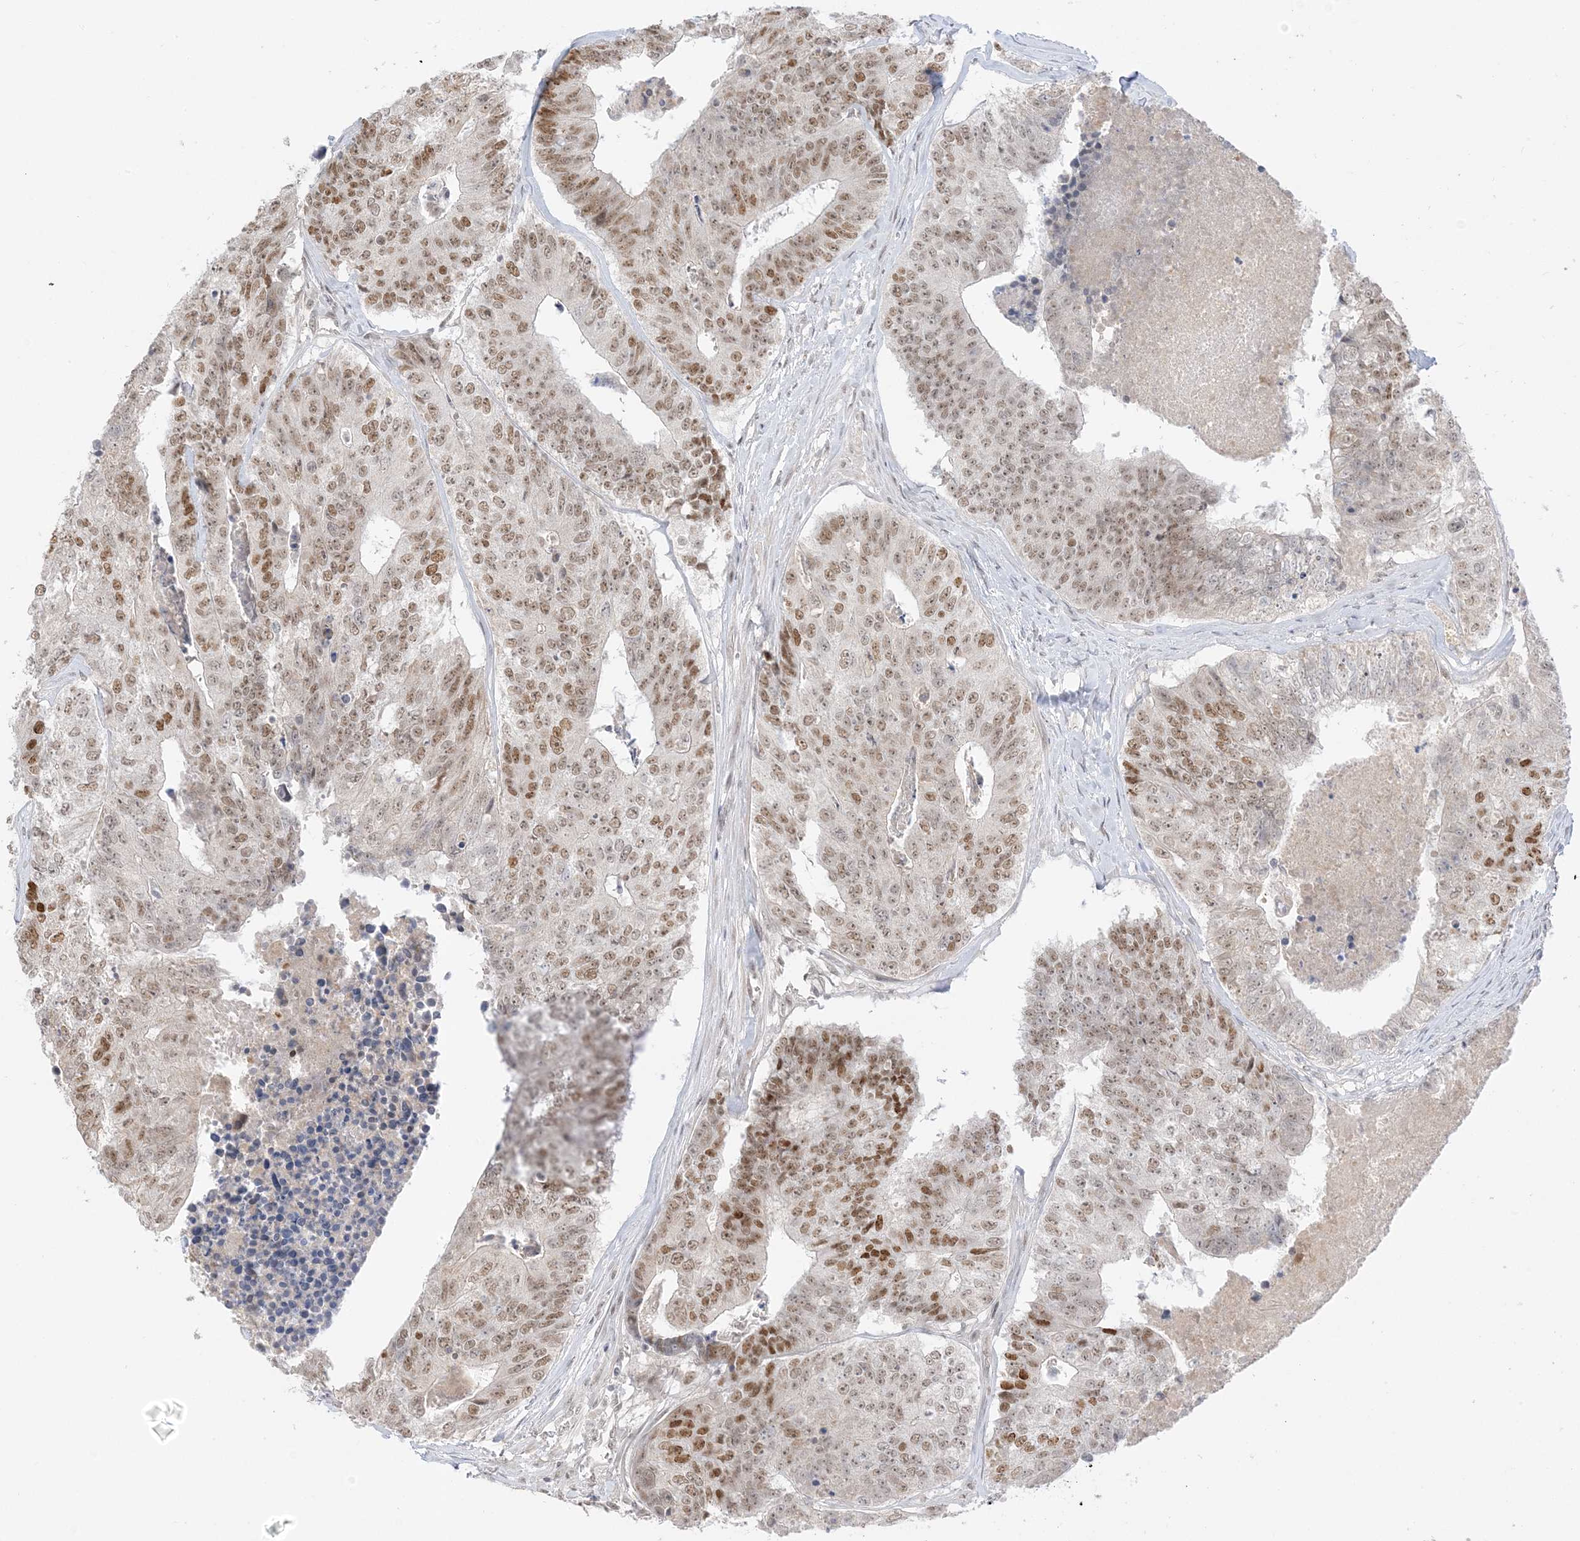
{"staining": {"intensity": "moderate", "quantity": ">75%", "location": "nuclear"}, "tissue": "colorectal cancer", "cell_type": "Tumor cells", "image_type": "cancer", "snomed": [{"axis": "morphology", "description": "Adenocarcinoma, NOS"}, {"axis": "topography", "description": "Colon"}], "caption": "This is a micrograph of IHC staining of adenocarcinoma (colorectal), which shows moderate staining in the nuclear of tumor cells.", "gene": "MSL3", "patient": {"sex": "female", "age": 67}}